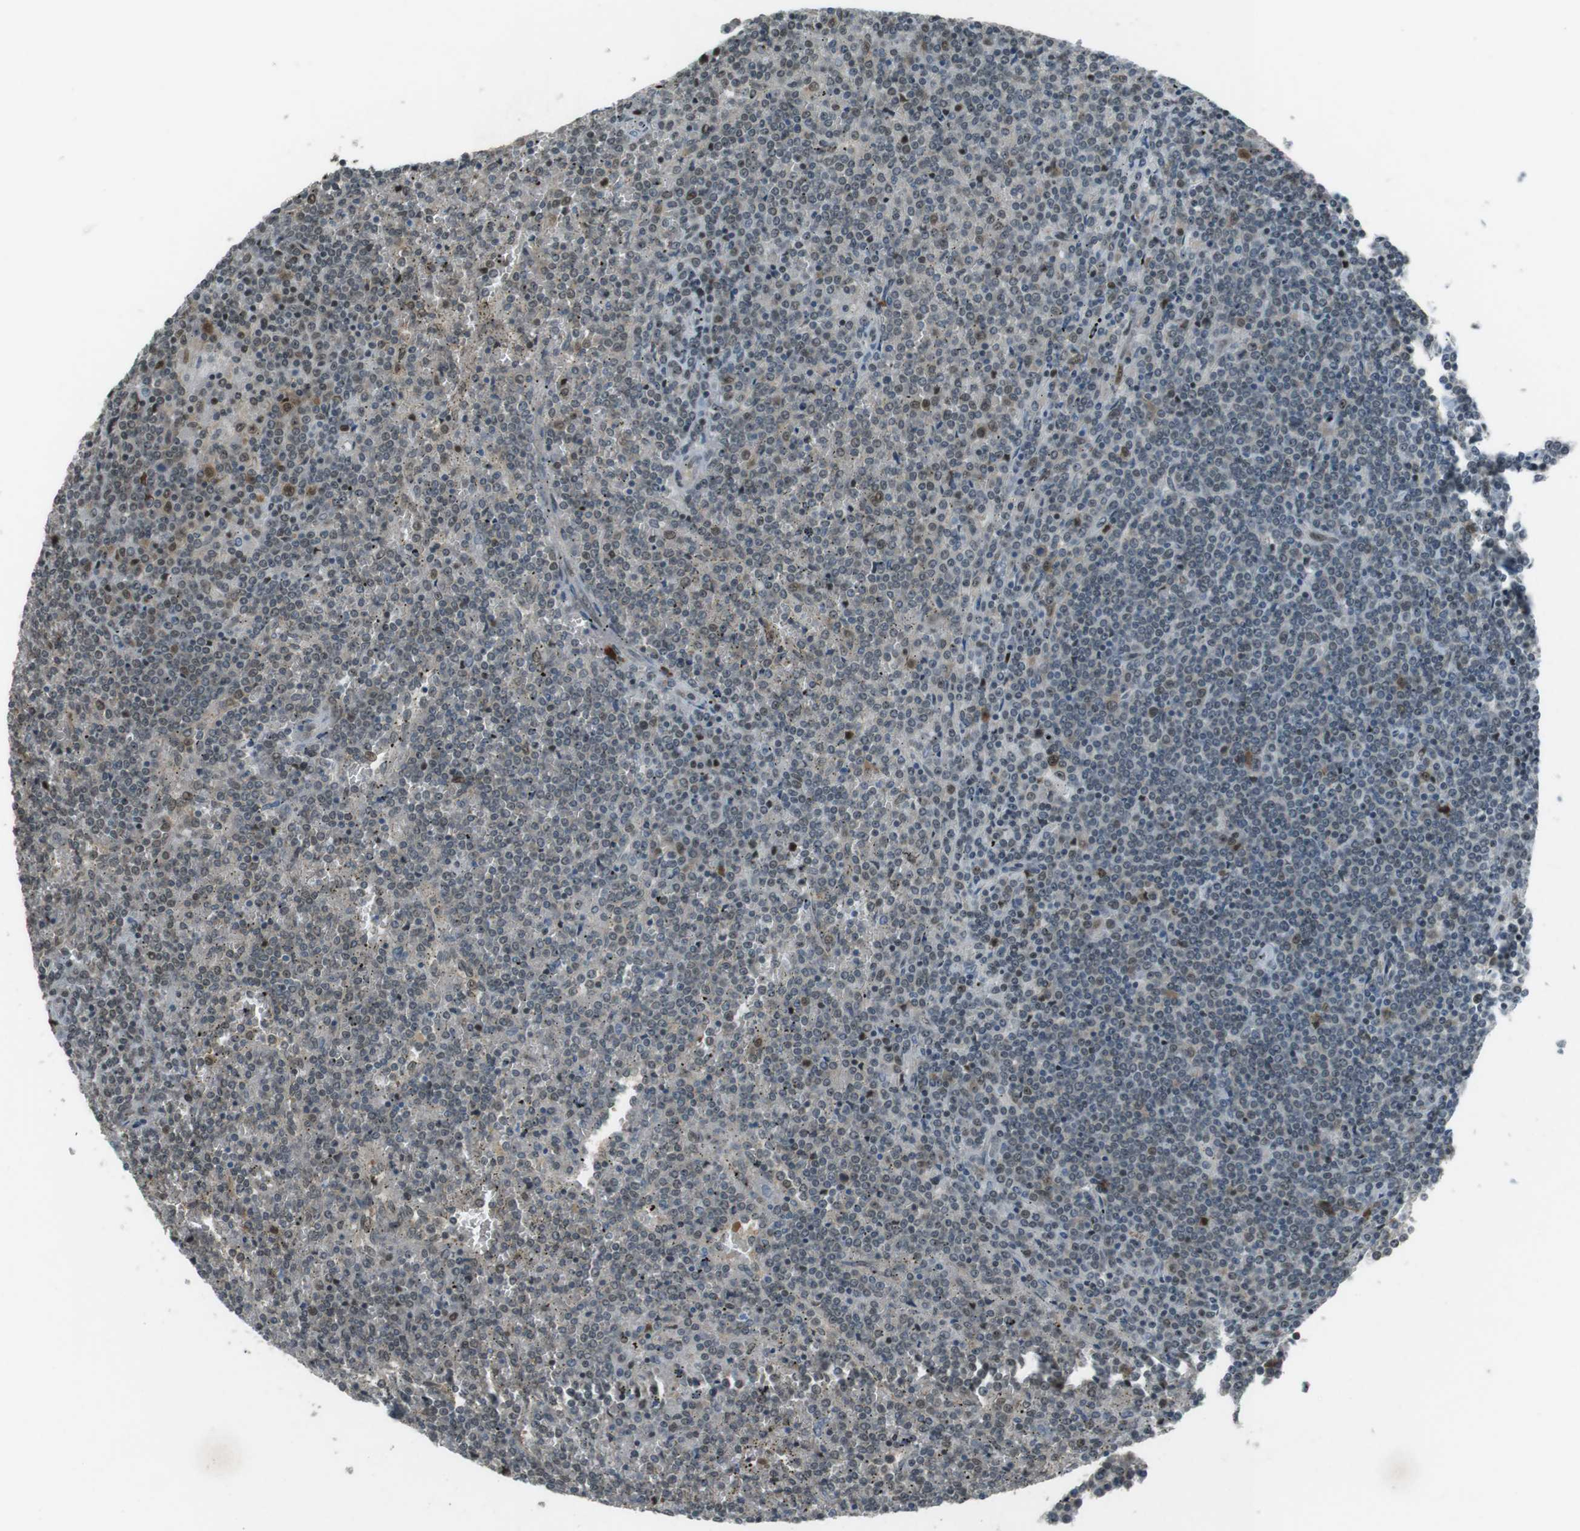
{"staining": {"intensity": "weak", "quantity": "<25%", "location": "nuclear"}, "tissue": "lymphoma", "cell_type": "Tumor cells", "image_type": "cancer", "snomed": [{"axis": "morphology", "description": "Malignant lymphoma, non-Hodgkin's type, Low grade"}, {"axis": "topography", "description": "Spleen"}], "caption": "Photomicrograph shows no protein staining in tumor cells of malignant lymphoma, non-Hodgkin's type (low-grade) tissue.", "gene": "SLITRK5", "patient": {"sex": "female", "age": 19}}